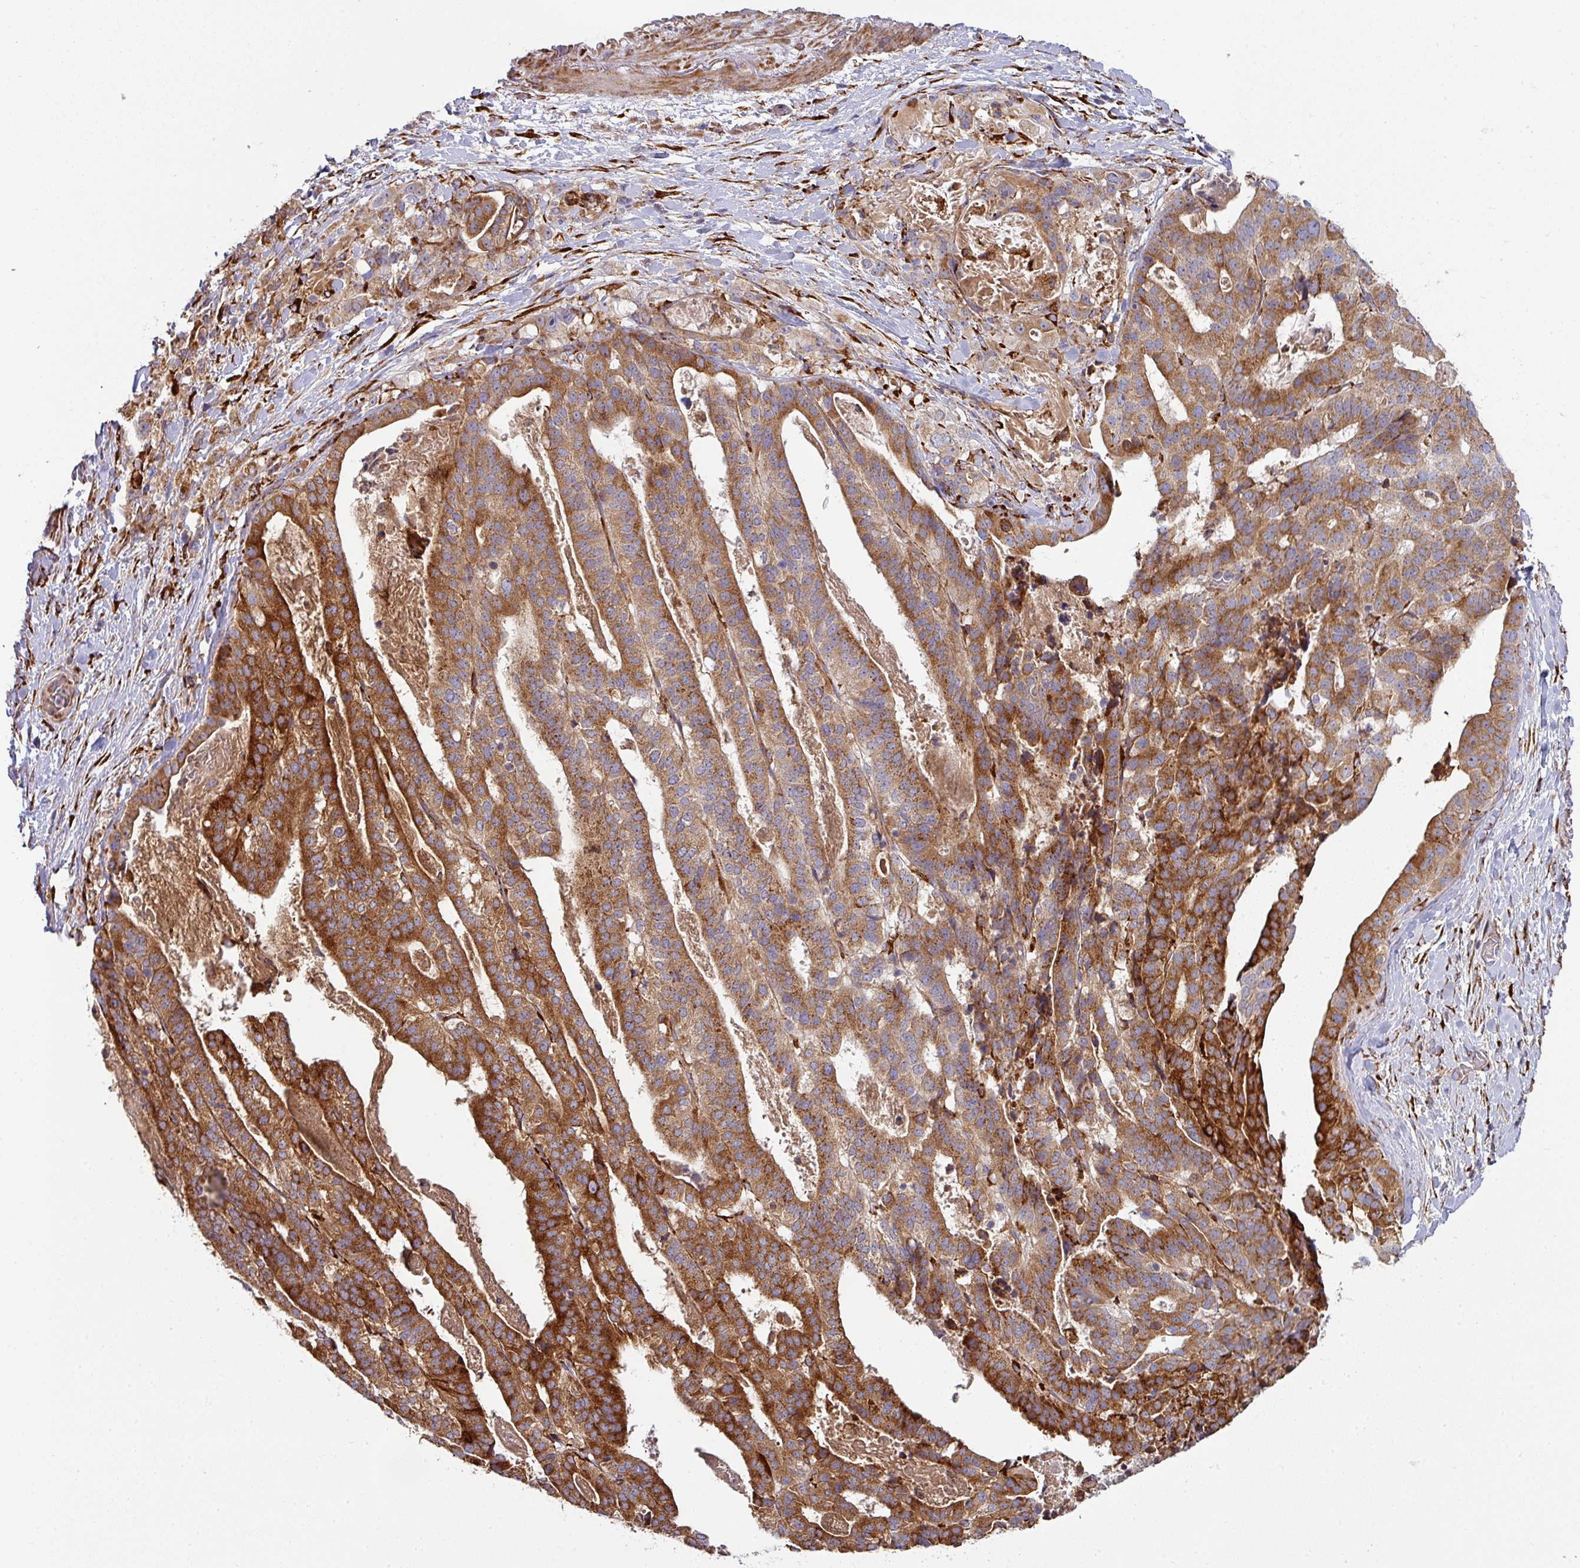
{"staining": {"intensity": "strong", "quantity": ">75%", "location": "cytoplasmic/membranous"}, "tissue": "stomach cancer", "cell_type": "Tumor cells", "image_type": "cancer", "snomed": [{"axis": "morphology", "description": "Adenocarcinoma, NOS"}, {"axis": "topography", "description": "Stomach"}], "caption": "Tumor cells display strong cytoplasmic/membranous positivity in about >75% of cells in stomach cancer.", "gene": "ZNF268", "patient": {"sex": "male", "age": 48}}